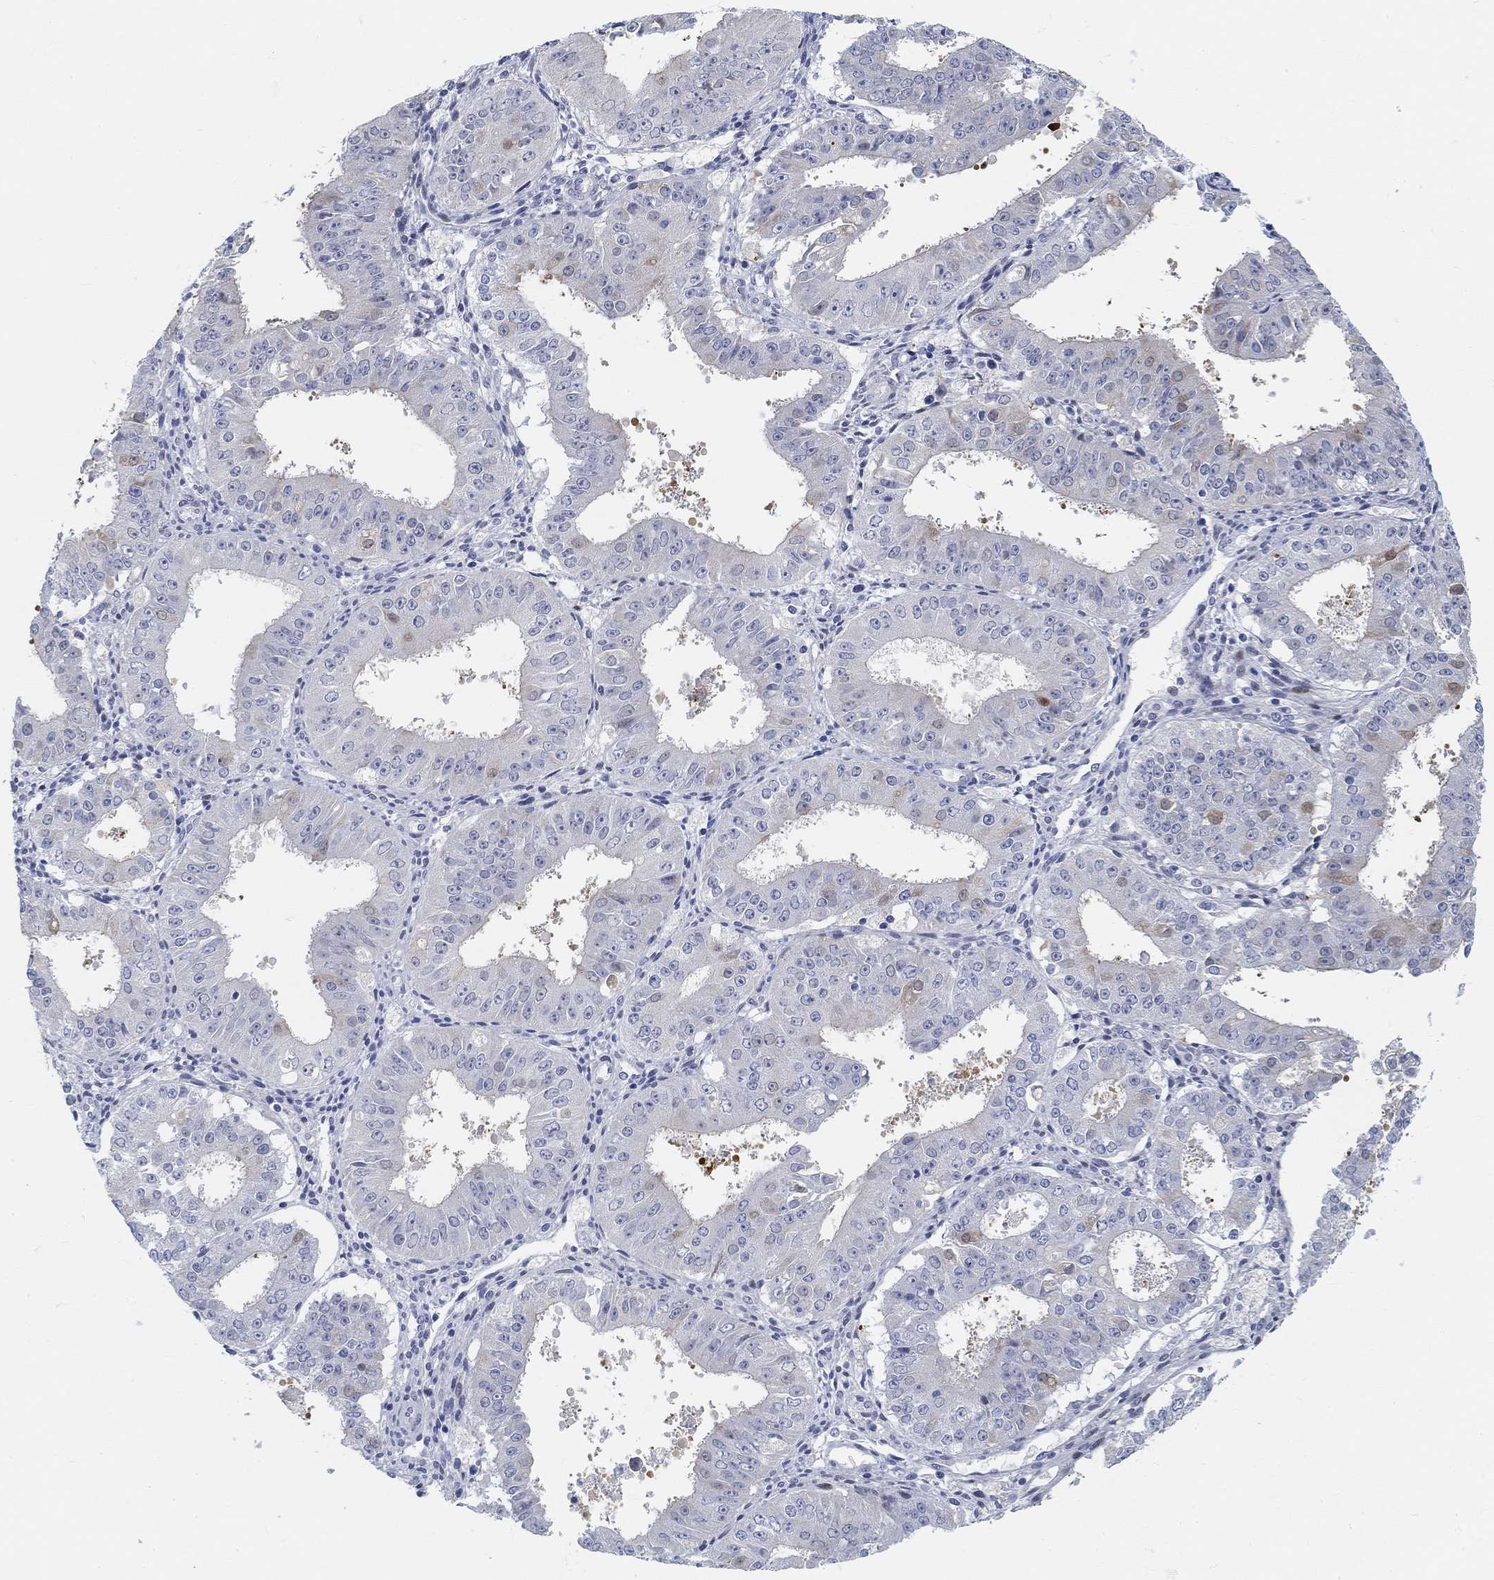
{"staining": {"intensity": "negative", "quantity": "none", "location": "none"}, "tissue": "ovarian cancer", "cell_type": "Tumor cells", "image_type": "cancer", "snomed": [{"axis": "morphology", "description": "Carcinoma, endometroid"}, {"axis": "topography", "description": "Ovary"}], "caption": "A histopathology image of ovarian endometroid carcinoma stained for a protein displays no brown staining in tumor cells.", "gene": "SNTG2", "patient": {"sex": "female", "age": 42}}